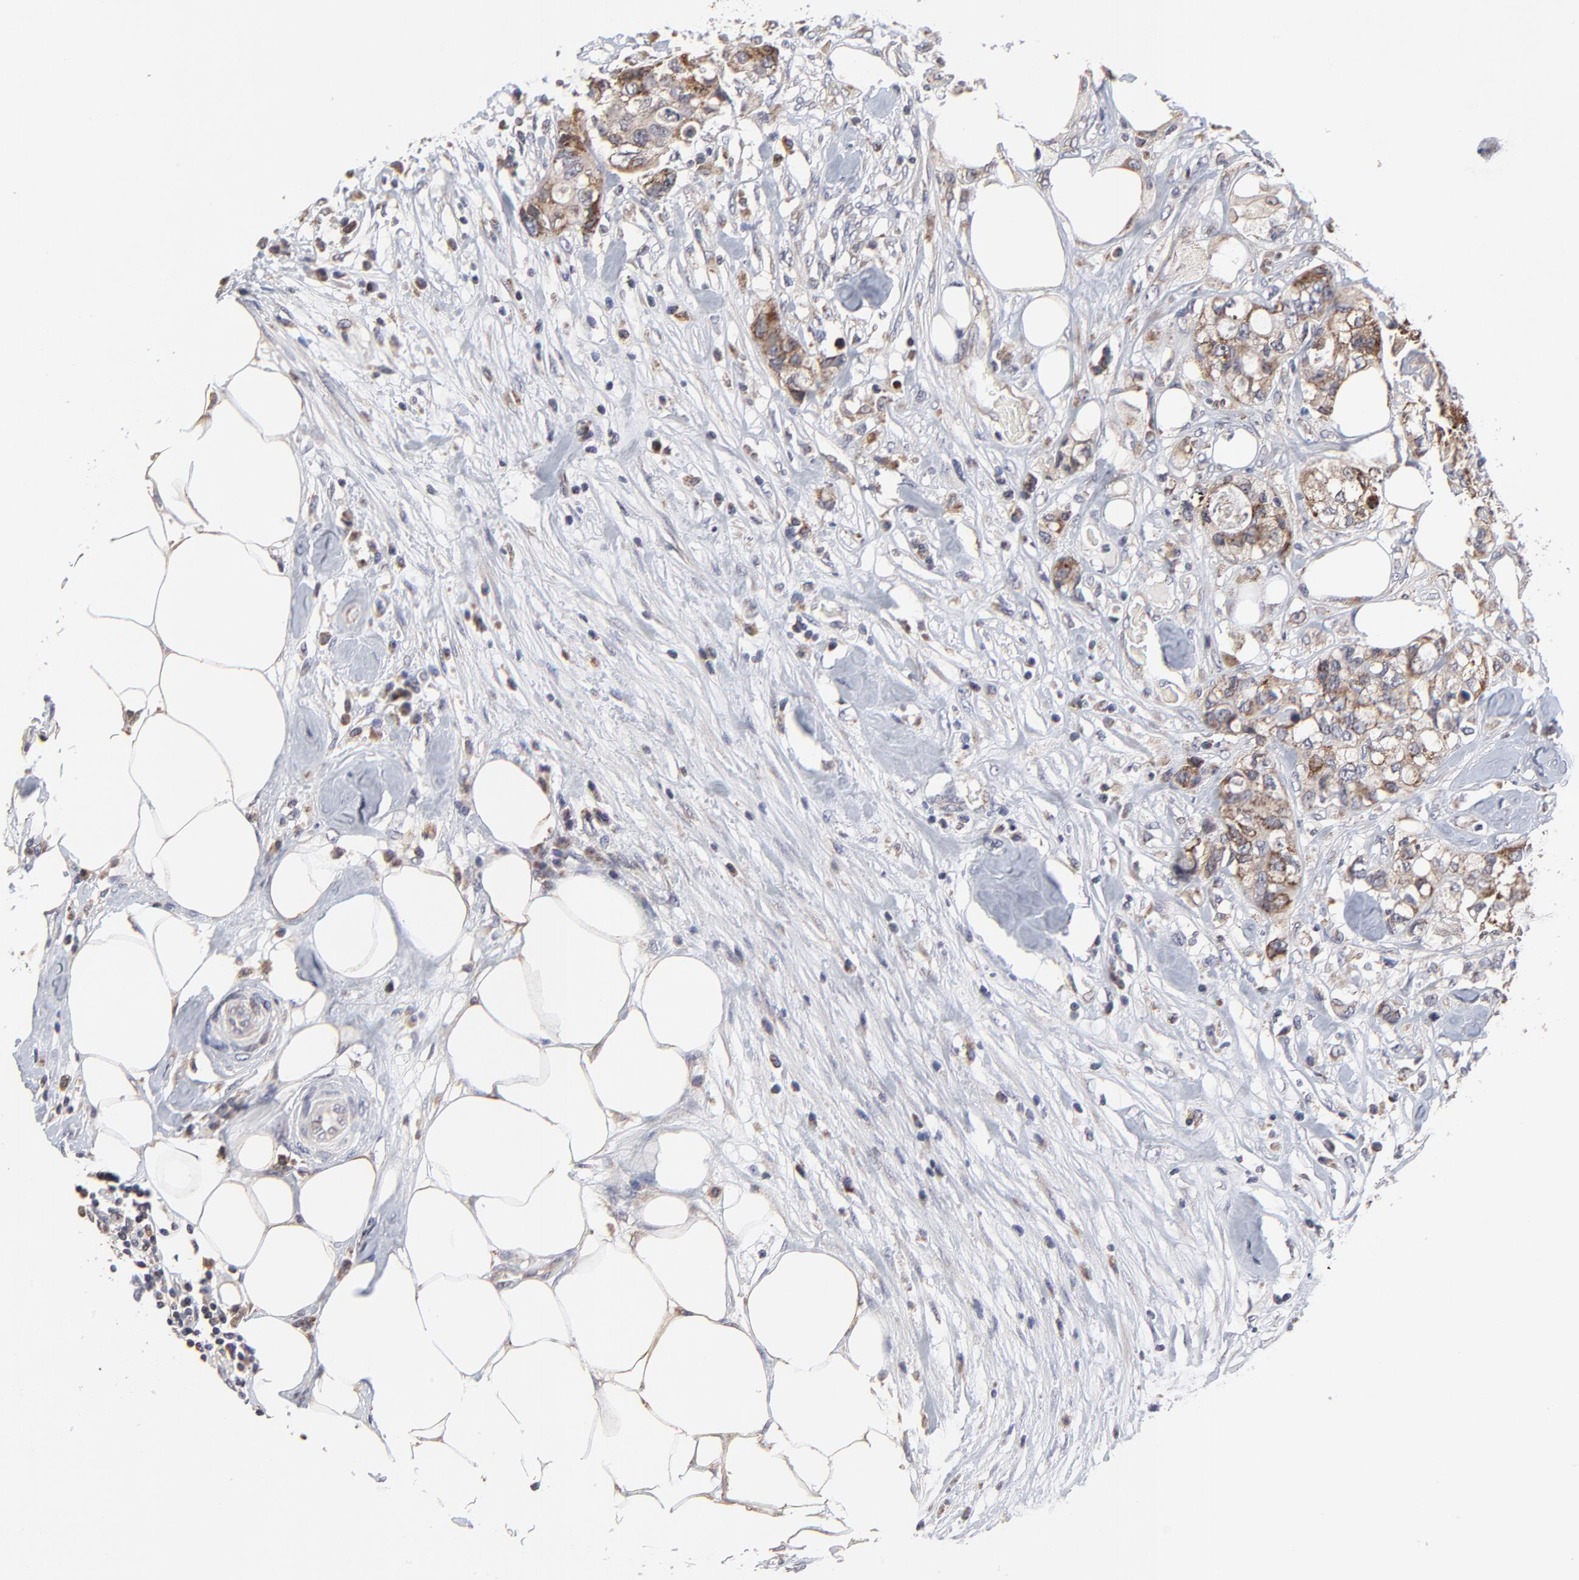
{"staining": {"intensity": "weak", "quantity": "25%-75%", "location": "cytoplasmic/membranous"}, "tissue": "colorectal cancer", "cell_type": "Tumor cells", "image_type": "cancer", "snomed": [{"axis": "morphology", "description": "Adenocarcinoma, NOS"}, {"axis": "topography", "description": "Rectum"}], "caption": "This micrograph exhibits colorectal cancer (adenocarcinoma) stained with IHC to label a protein in brown. The cytoplasmic/membranous of tumor cells show weak positivity for the protein. Nuclei are counter-stained blue.", "gene": "ZNF550", "patient": {"sex": "female", "age": 57}}